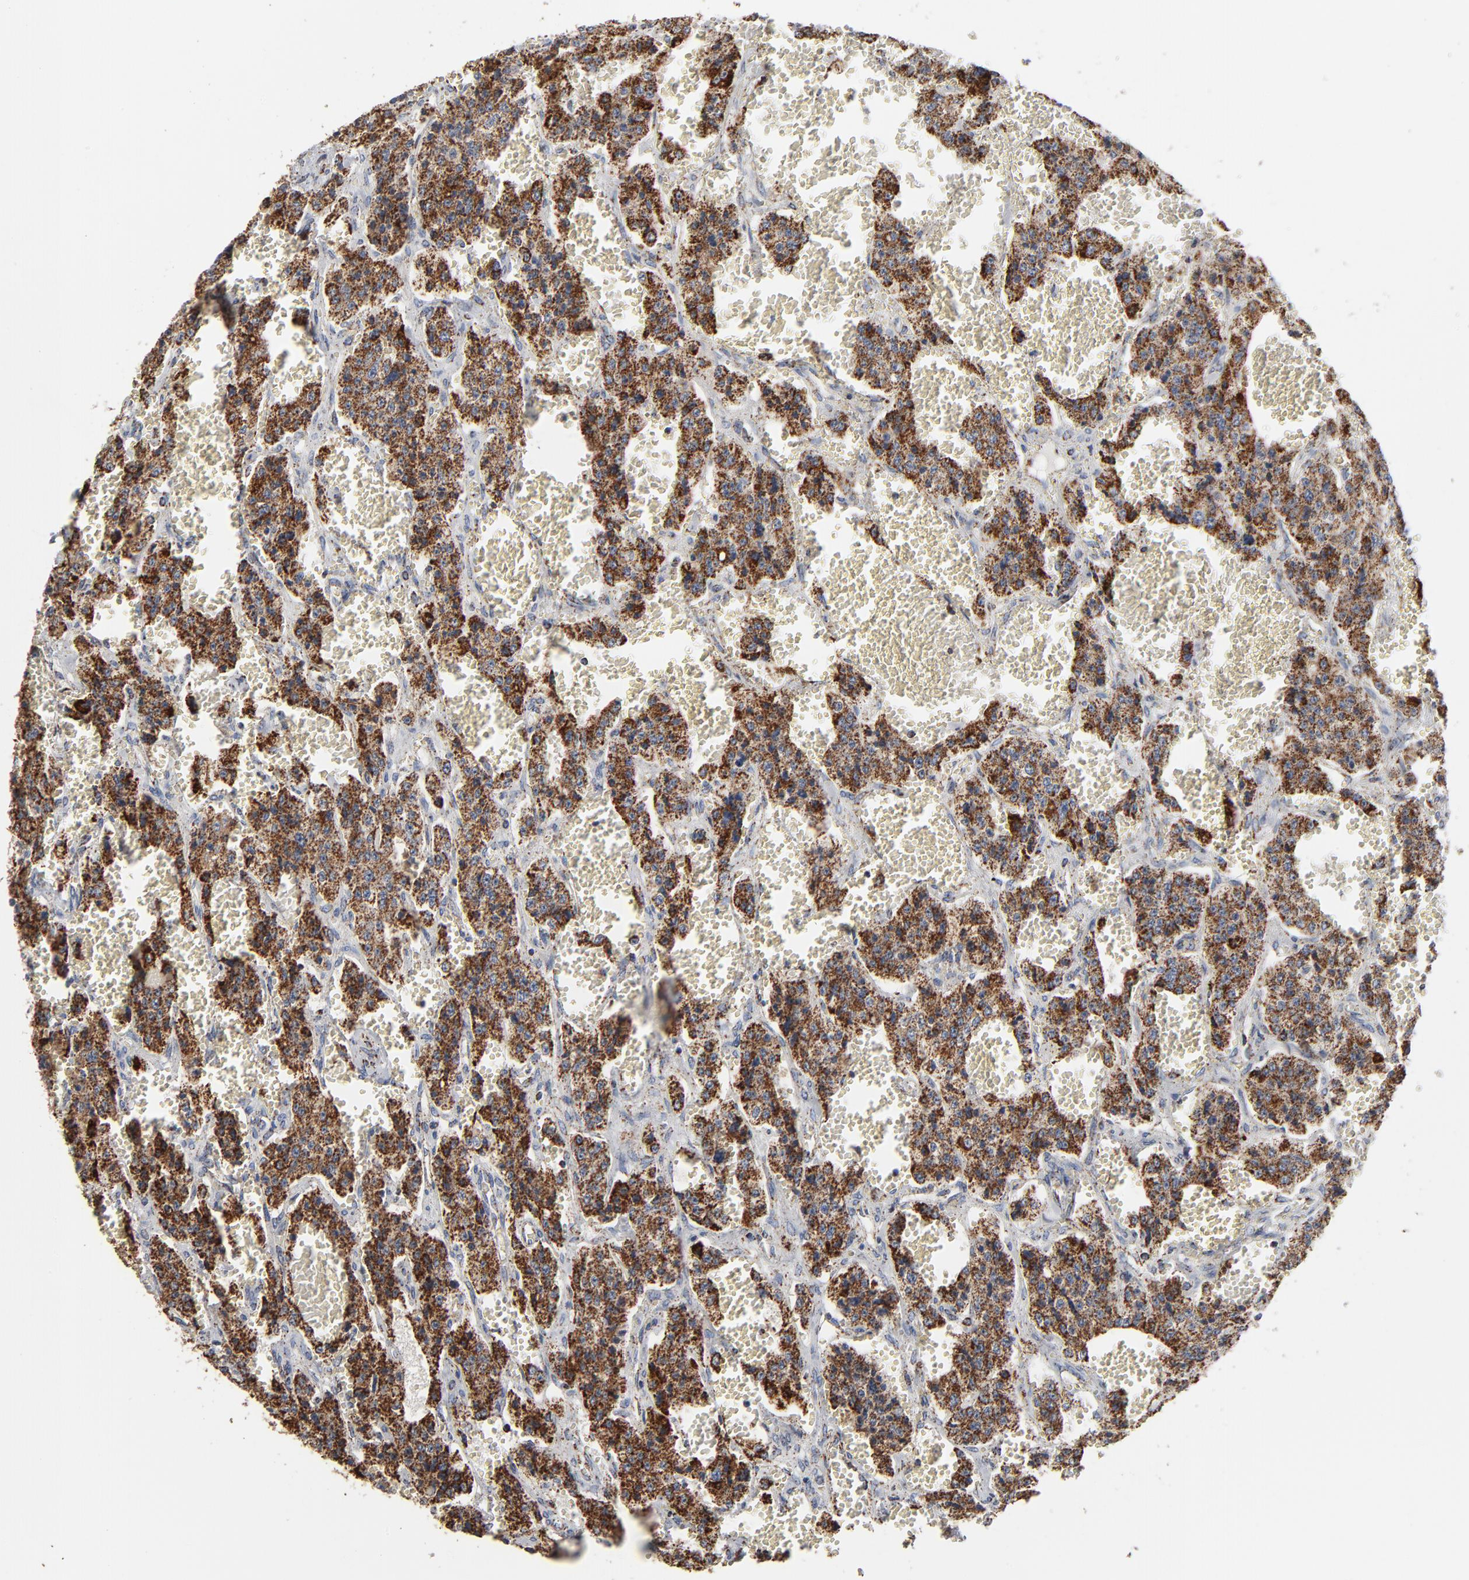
{"staining": {"intensity": "strong", "quantity": ">75%", "location": "cytoplasmic/membranous"}, "tissue": "carcinoid", "cell_type": "Tumor cells", "image_type": "cancer", "snomed": [{"axis": "morphology", "description": "Carcinoid, malignant, NOS"}, {"axis": "topography", "description": "Small intestine"}], "caption": "About >75% of tumor cells in malignant carcinoid show strong cytoplasmic/membranous protein expression as visualized by brown immunohistochemical staining.", "gene": "UQCRC1", "patient": {"sex": "male", "age": 52}}